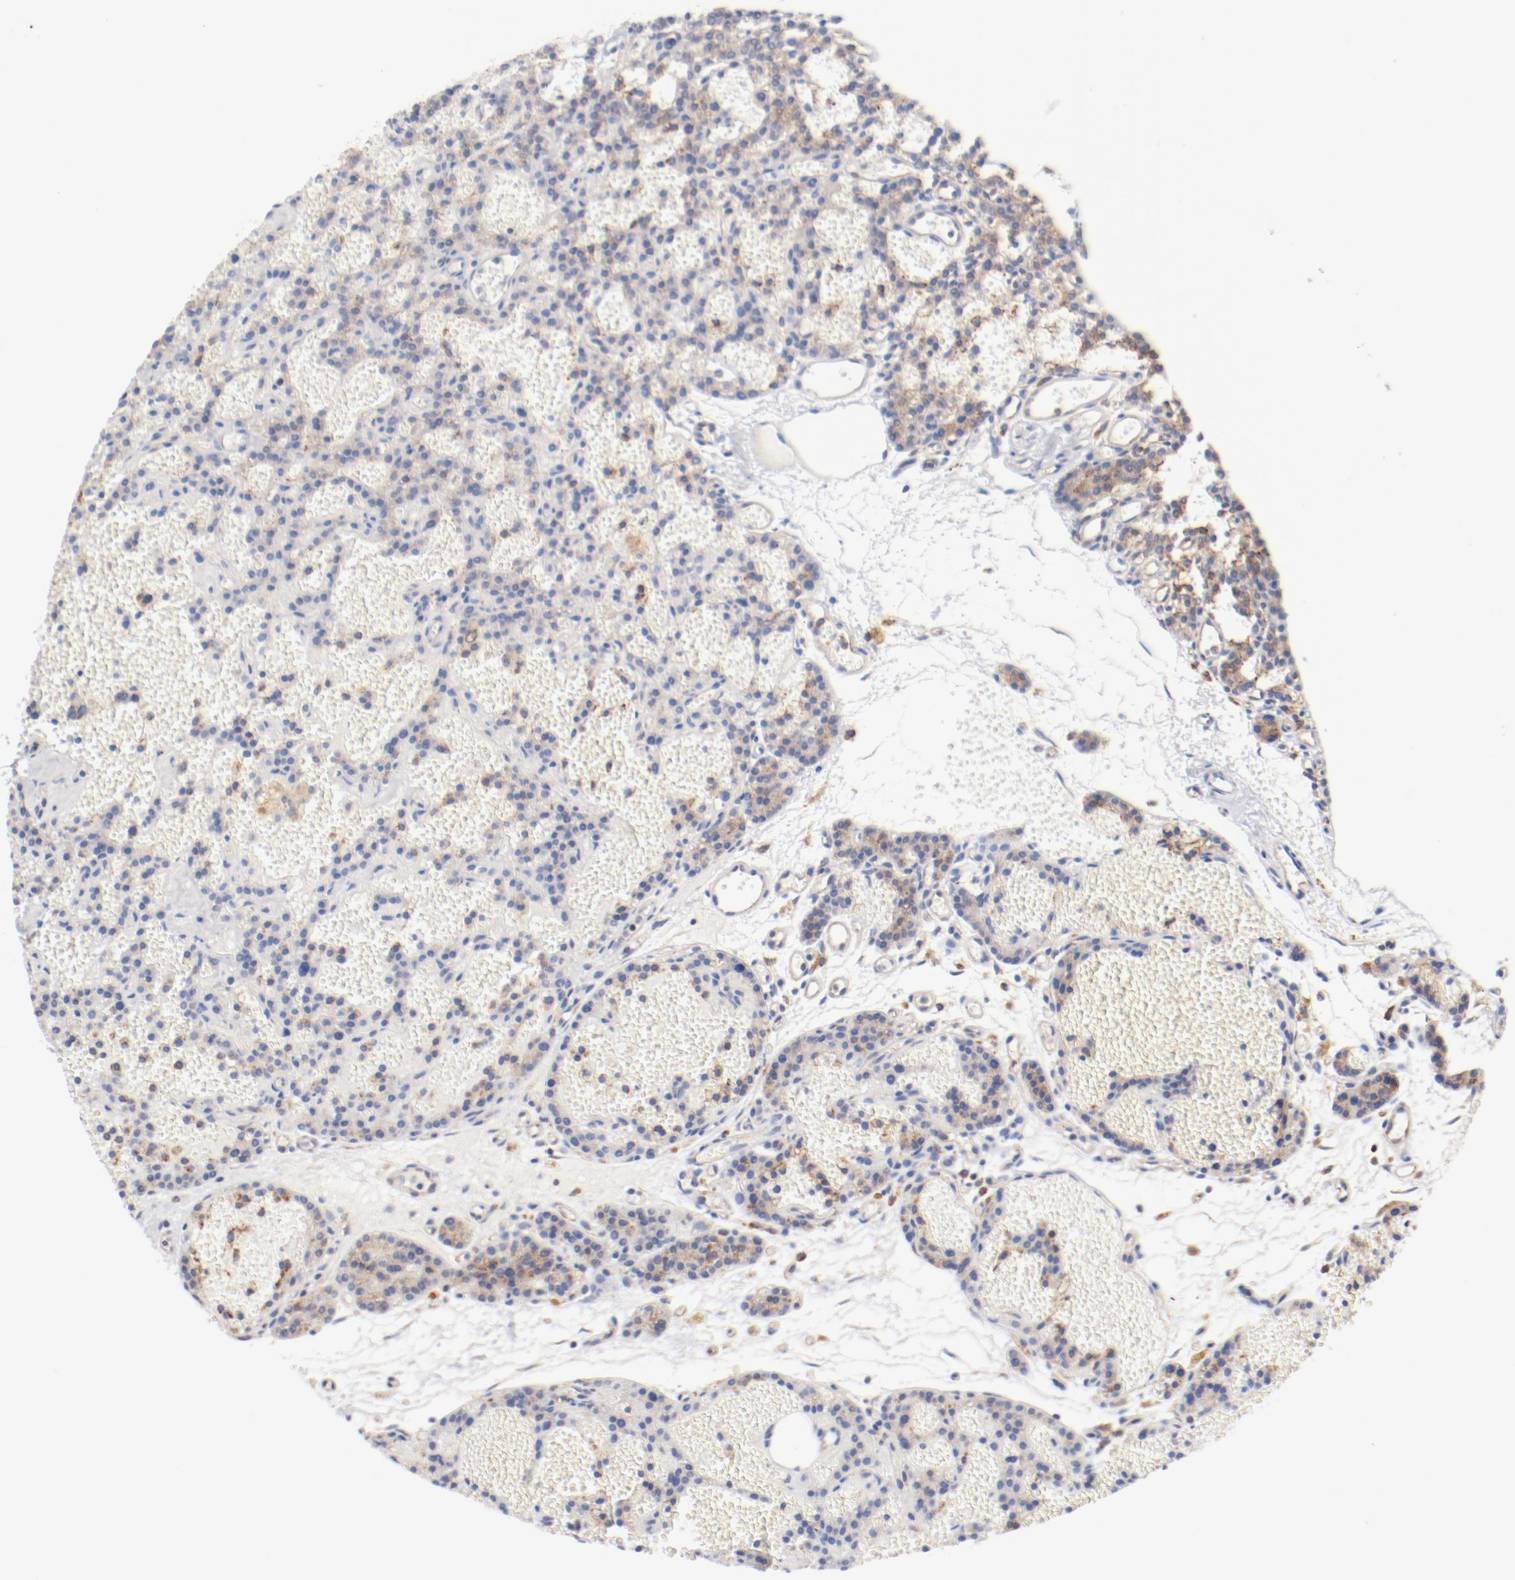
{"staining": {"intensity": "moderate", "quantity": ">75%", "location": "cytoplasmic/membranous"}, "tissue": "parathyroid gland", "cell_type": "Glandular cells", "image_type": "normal", "snomed": [{"axis": "morphology", "description": "Normal tissue, NOS"}, {"axis": "topography", "description": "Parathyroid gland"}], "caption": "This histopathology image exhibits normal parathyroid gland stained with immunohistochemistry (IHC) to label a protein in brown. The cytoplasmic/membranous of glandular cells show moderate positivity for the protein. Nuclei are counter-stained blue.", "gene": "PDPK1", "patient": {"sex": "male", "age": 25}}